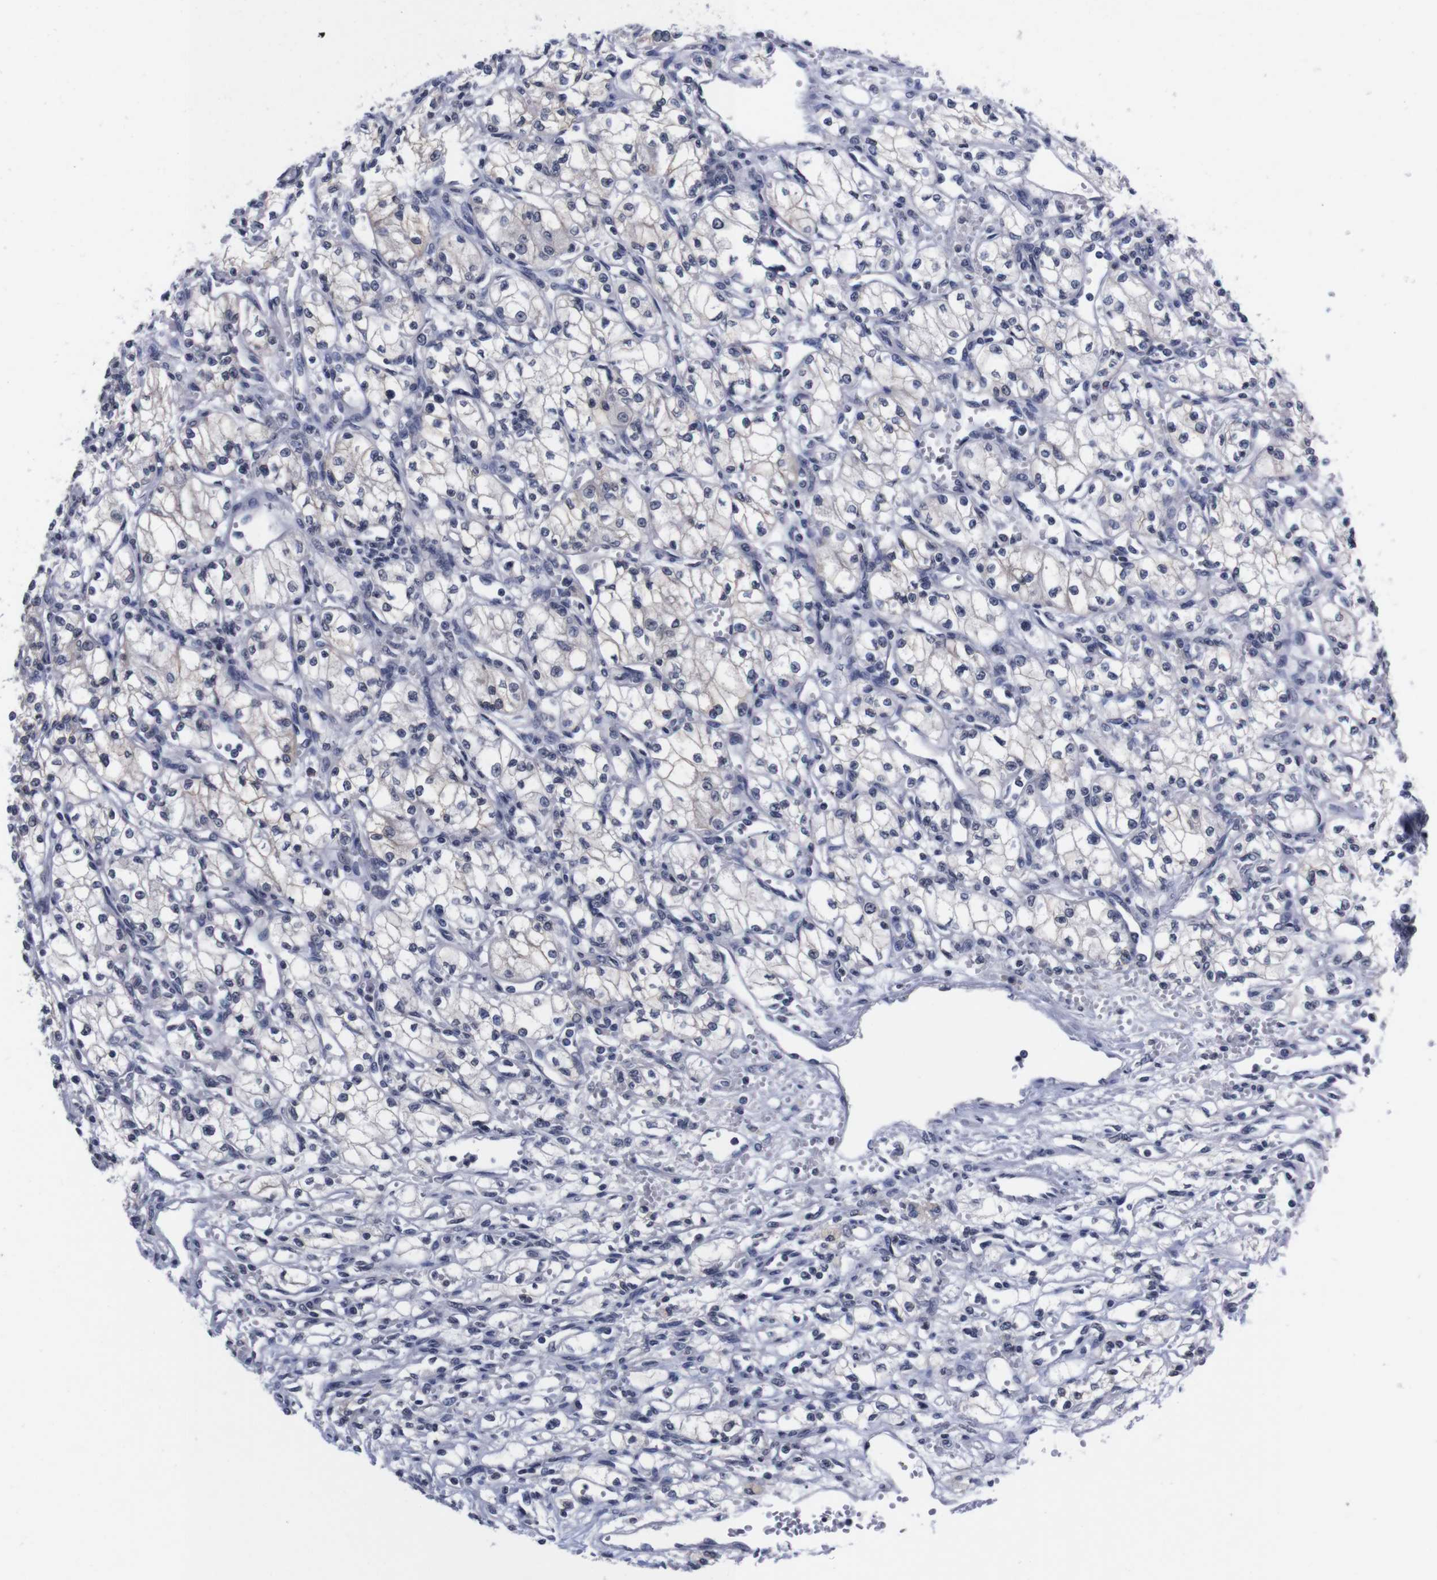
{"staining": {"intensity": "negative", "quantity": "none", "location": "none"}, "tissue": "renal cancer", "cell_type": "Tumor cells", "image_type": "cancer", "snomed": [{"axis": "morphology", "description": "Normal tissue, NOS"}, {"axis": "morphology", "description": "Adenocarcinoma, NOS"}, {"axis": "topography", "description": "Kidney"}], "caption": "The IHC image has no significant staining in tumor cells of renal adenocarcinoma tissue. (DAB IHC, high magnification).", "gene": "TNFRSF21", "patient": {"sex": "male", "age": 59}}